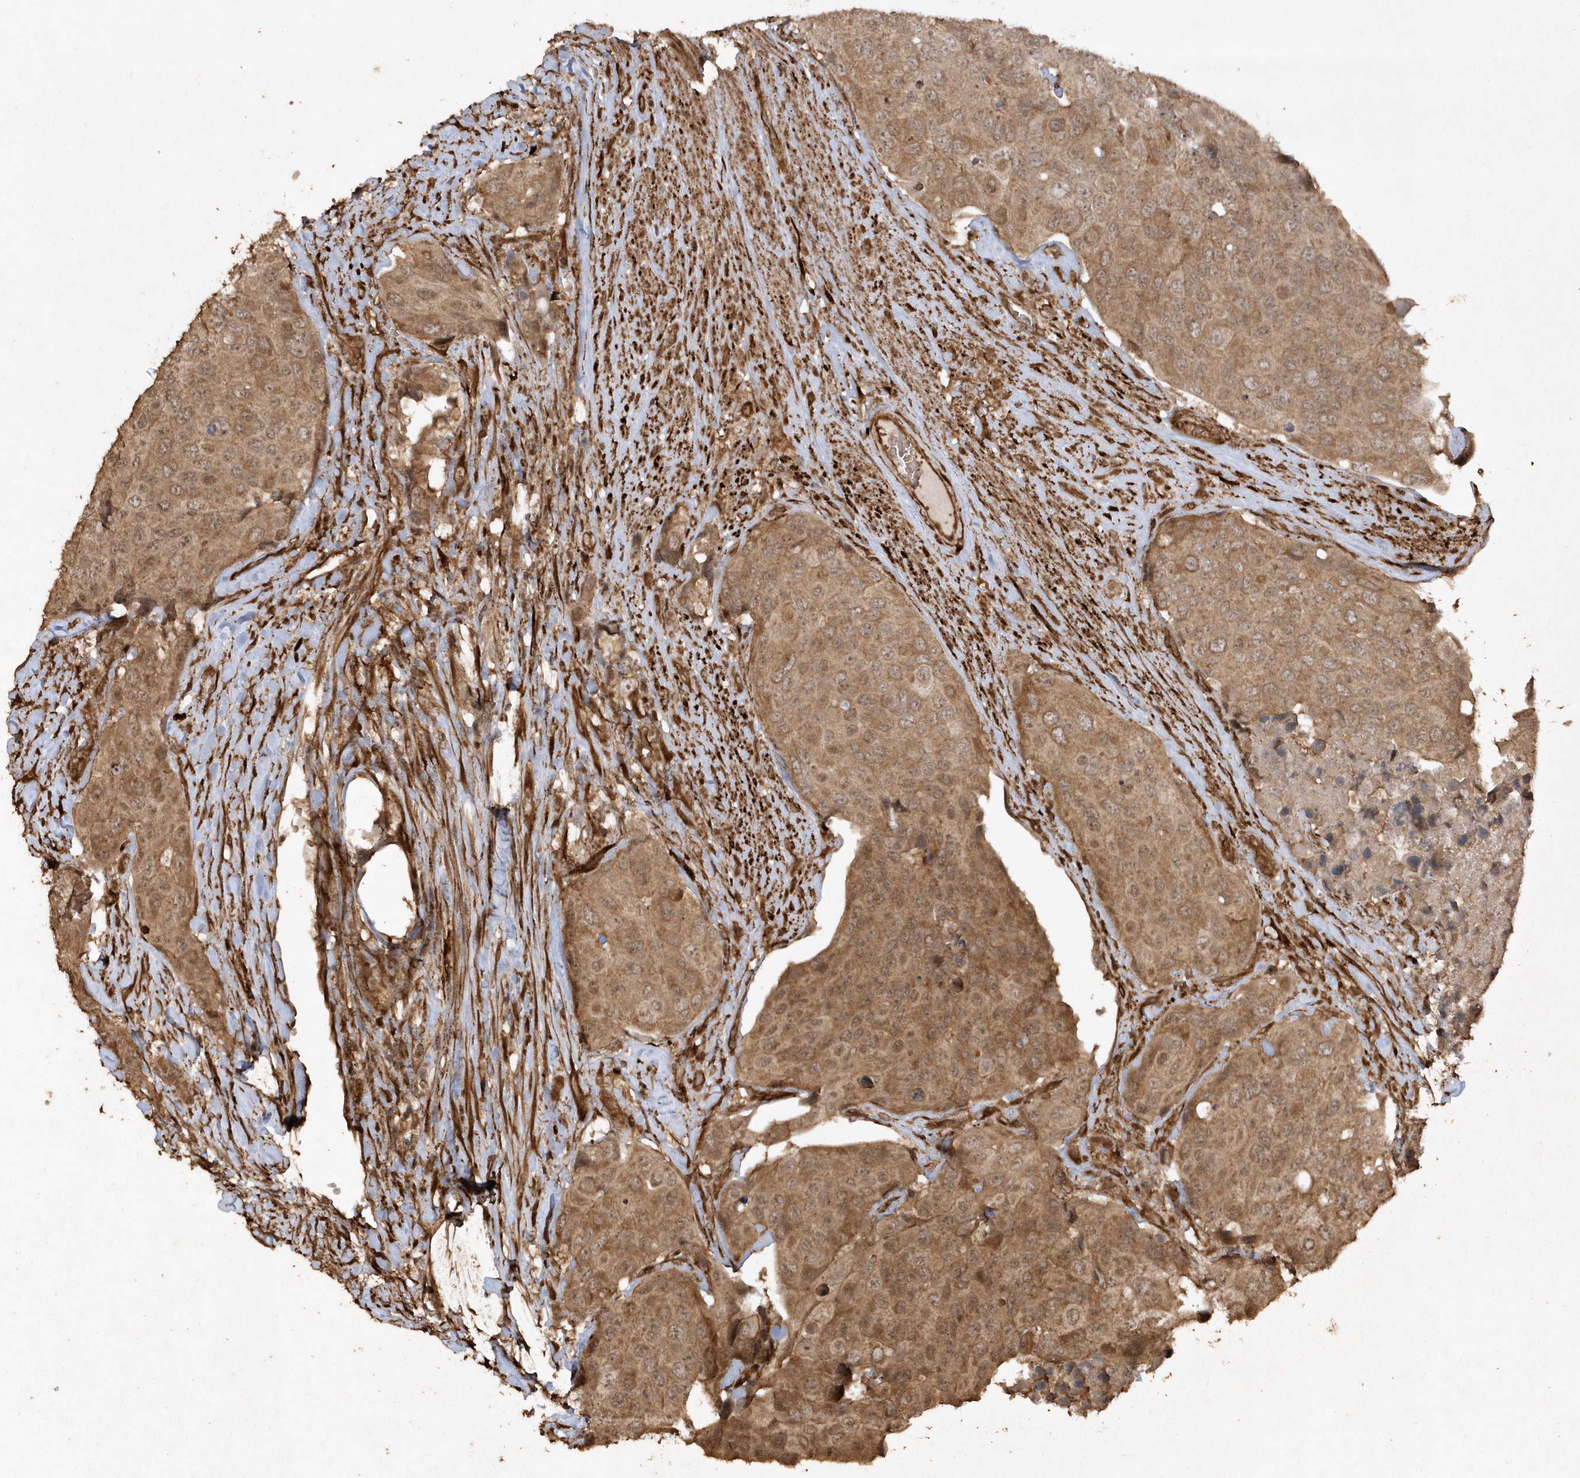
{"staining": {"intensity": "moderate", "quantity": ">75%", "location": "cytoplasmic/membranous"}, "tissue": "urothelial cancer", "cell_type": "Tumor cells", "image_type": "cancer", "snomed": [{"axis": "morphology", "description": "Urothelial carcinoma, High grade"}, {"axis": "topography", "description": "Urinary bladder"}], "caption": "Immunohistochemical staining of urothelial cancer shows moderate cytoplasmic/membranous protein staining in approximately >75% of tumor cells.", "gene": "AVPI1", "patient": {"sex": "male", "age": 74}}